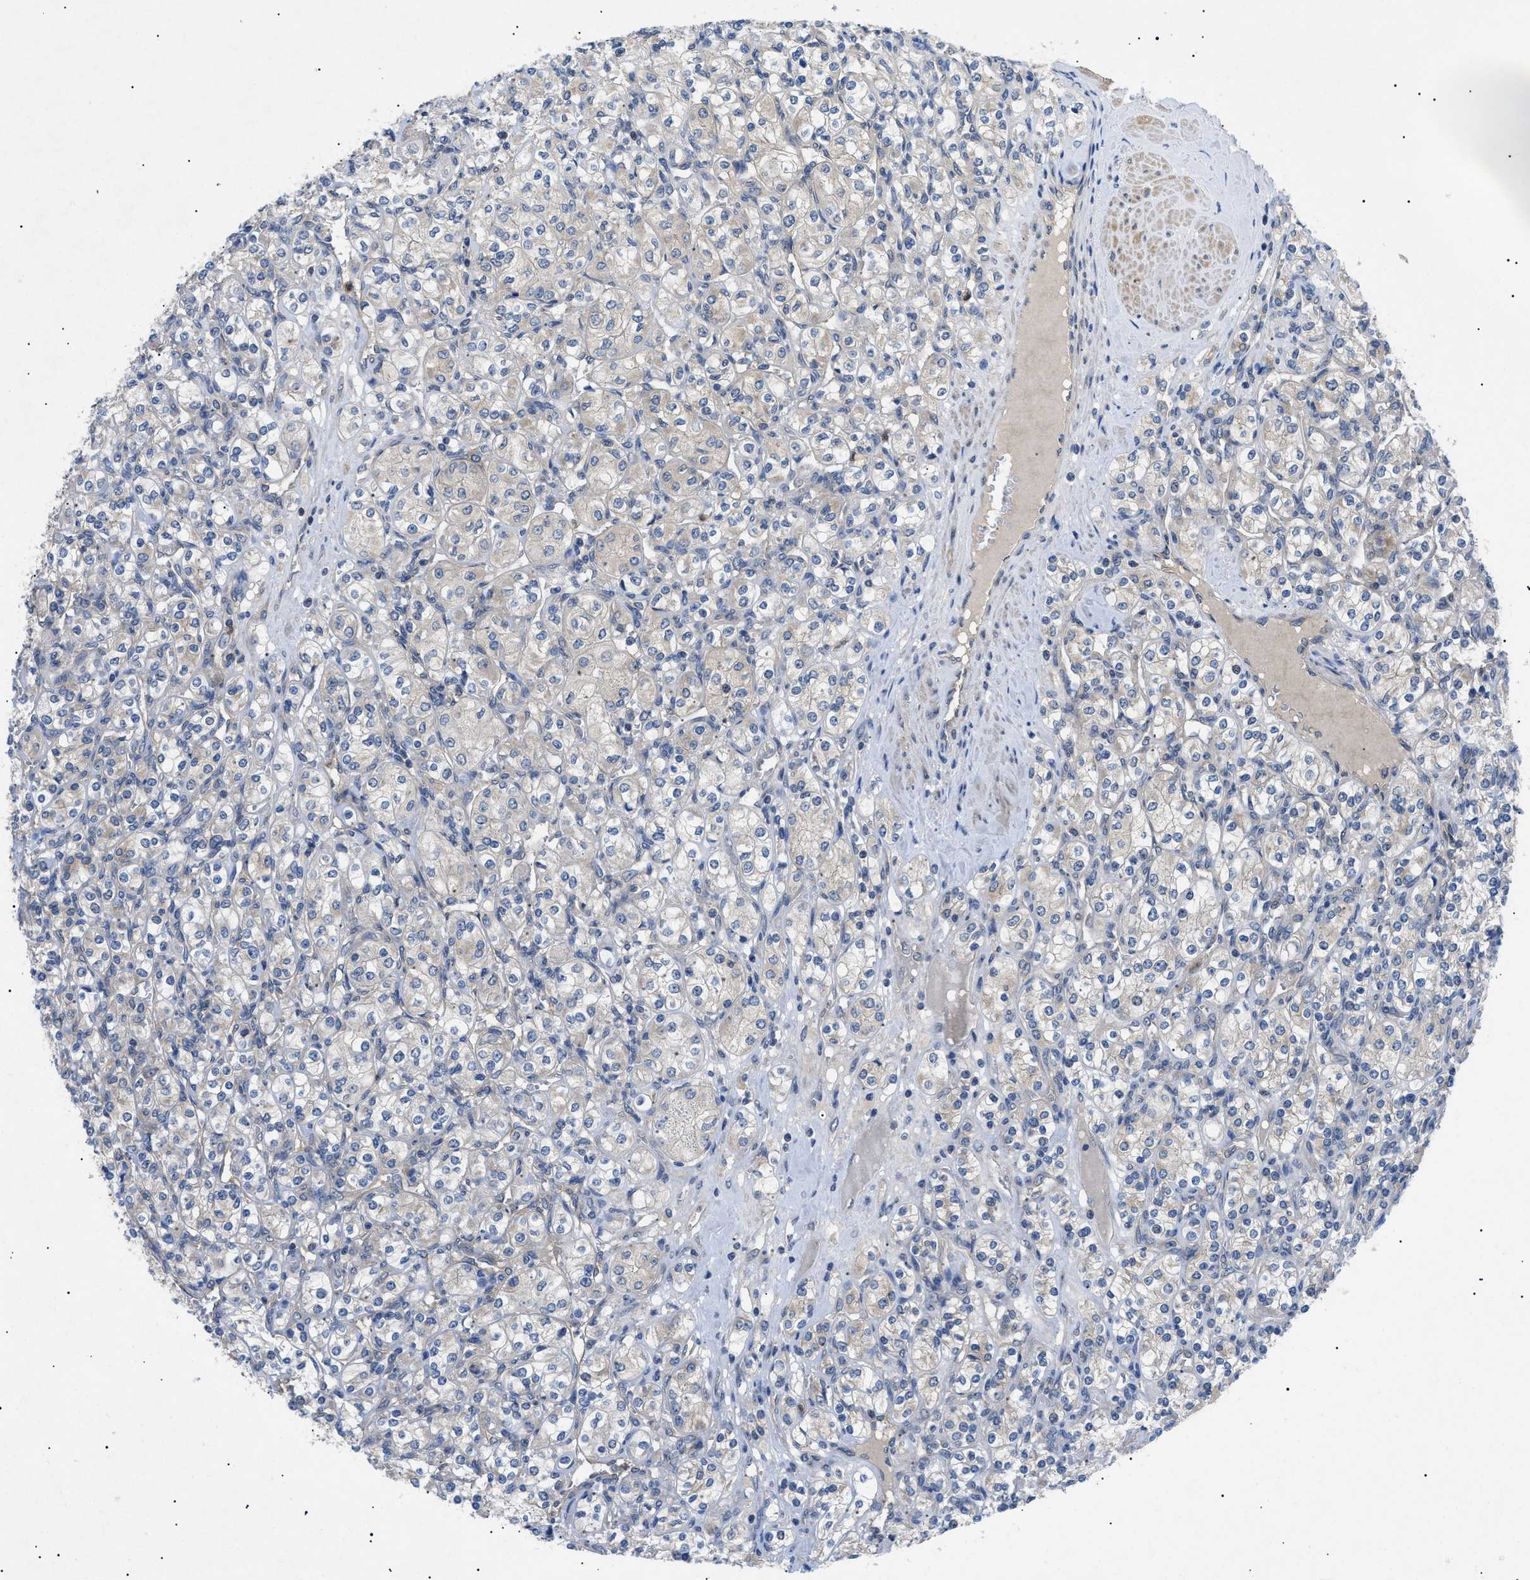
{"staining": {"intensity": "weak", "quantity": "<25%", "location": "cytoplasmic/membranous"}, "tissue": "renal cancer", "cell_type": "Tumor cells", "image_type": "cancer", "snomed": [{"axis": "morphology", "description": "Adenocarcinoma, NOS"}, {"axis": "topography", "description": "Kidney"}], "caption": "A micrograph of renal cancer (adenocarcinoma) stained for a protein displays no brown staining in tumor cells.", "gene": "RIPK1", "patient": {"sex": "male", "age": 77}}